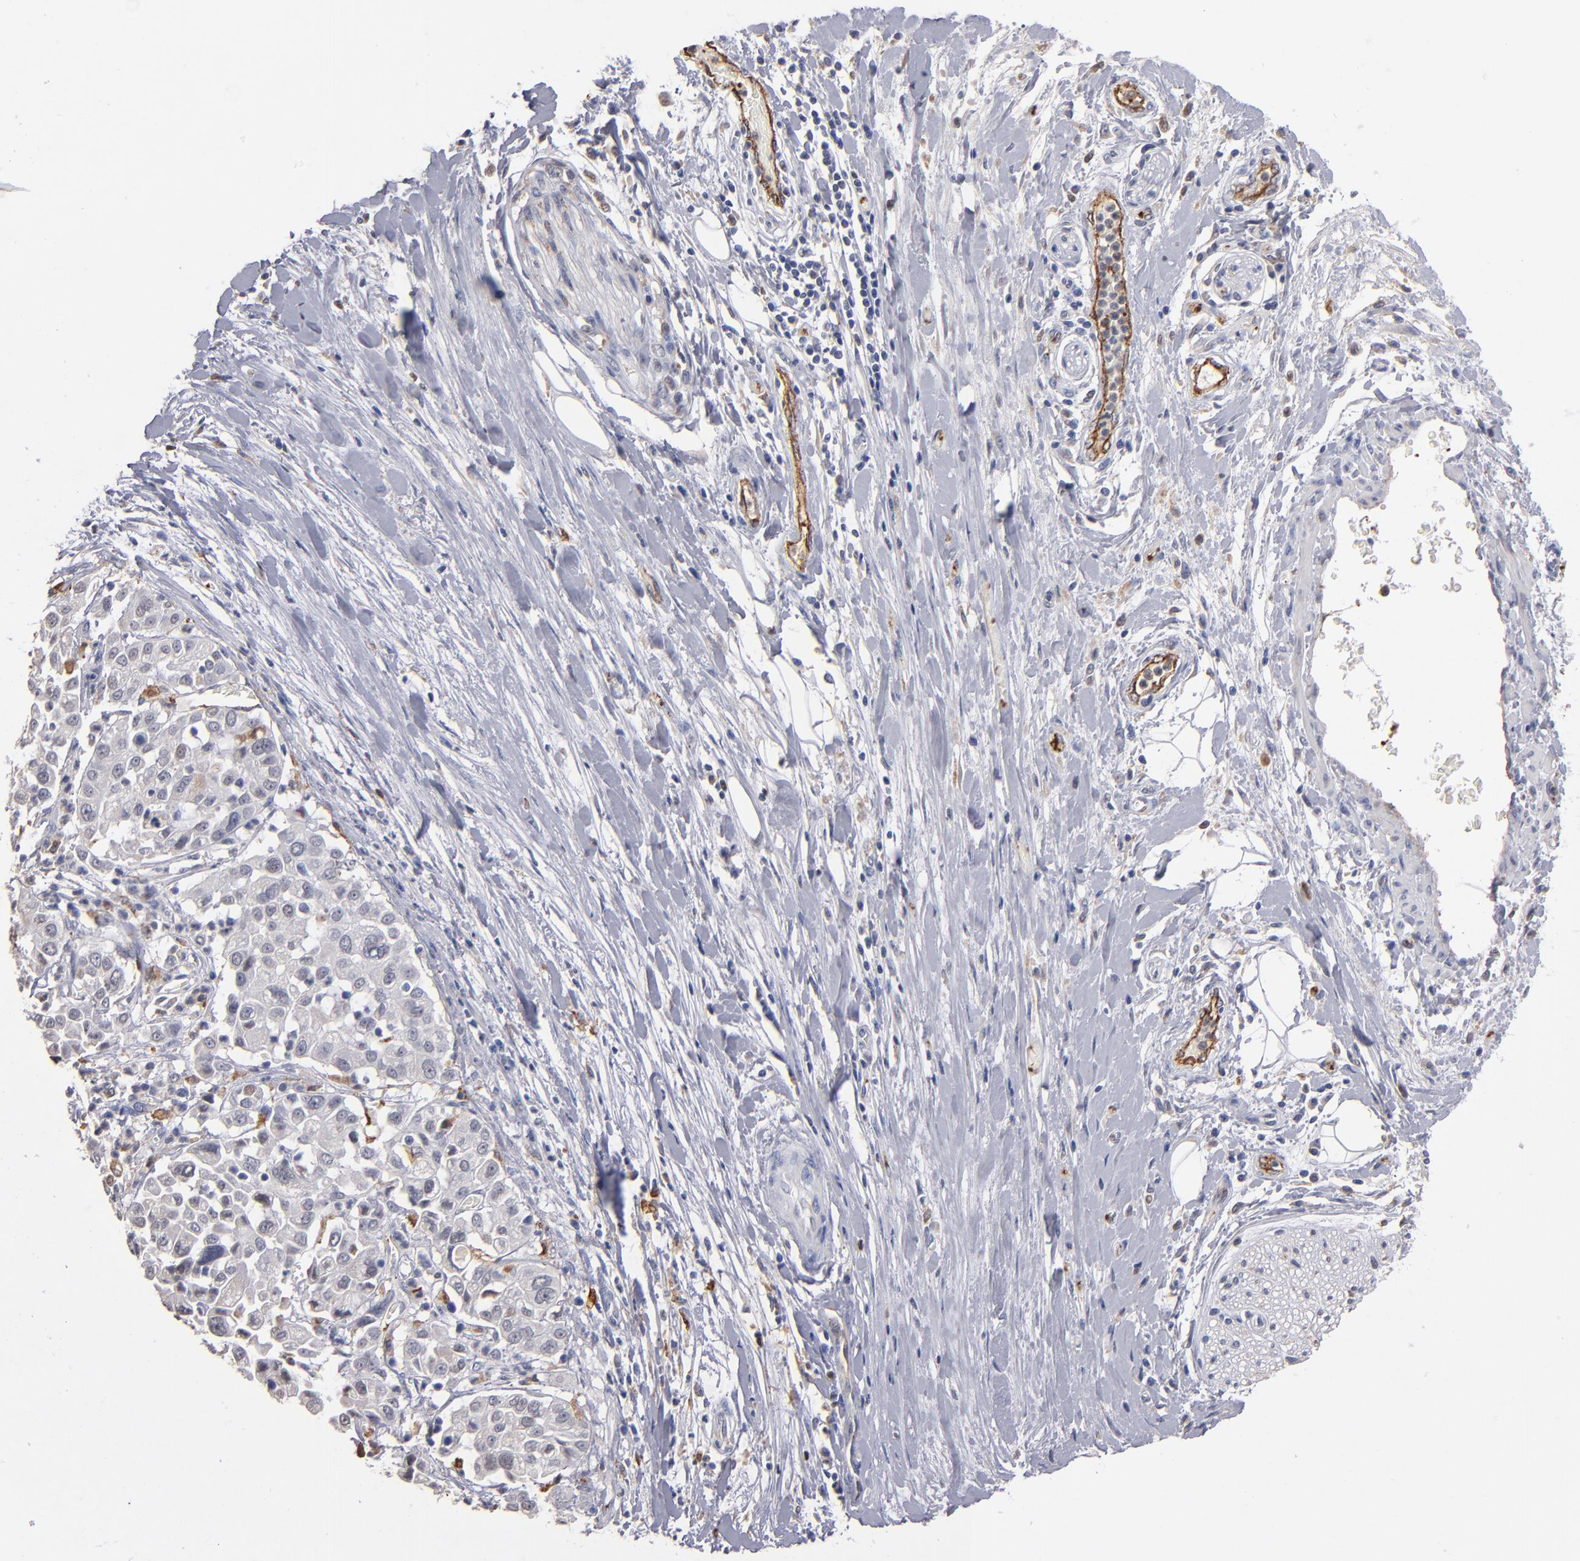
{"staining": {"intensity": "weak", "quantity": "<25%", "location": "cytoplasmic/membranous"}, "tissue": "pancreatic cancer", "cell_type": "Tumor cells", "image_type": "cancer", "snomed": [{"axis": "morphology", "description": "Adenocarcinoma, NOS"}, {"axis": "topography", "description": "Pancreas"}], "caption": "Immunohistochemistry image of human pancreatic cancer (adenocarcinoma) stained for a protein (brown), which displays no staining in tumor cells. (DAB (3,3'-diaminobenzidine) immunohistochemistry (IHC) with hematoxylin counter stain).", "gene": "SELP", "patient": {"sex": "female", "age": 52}}